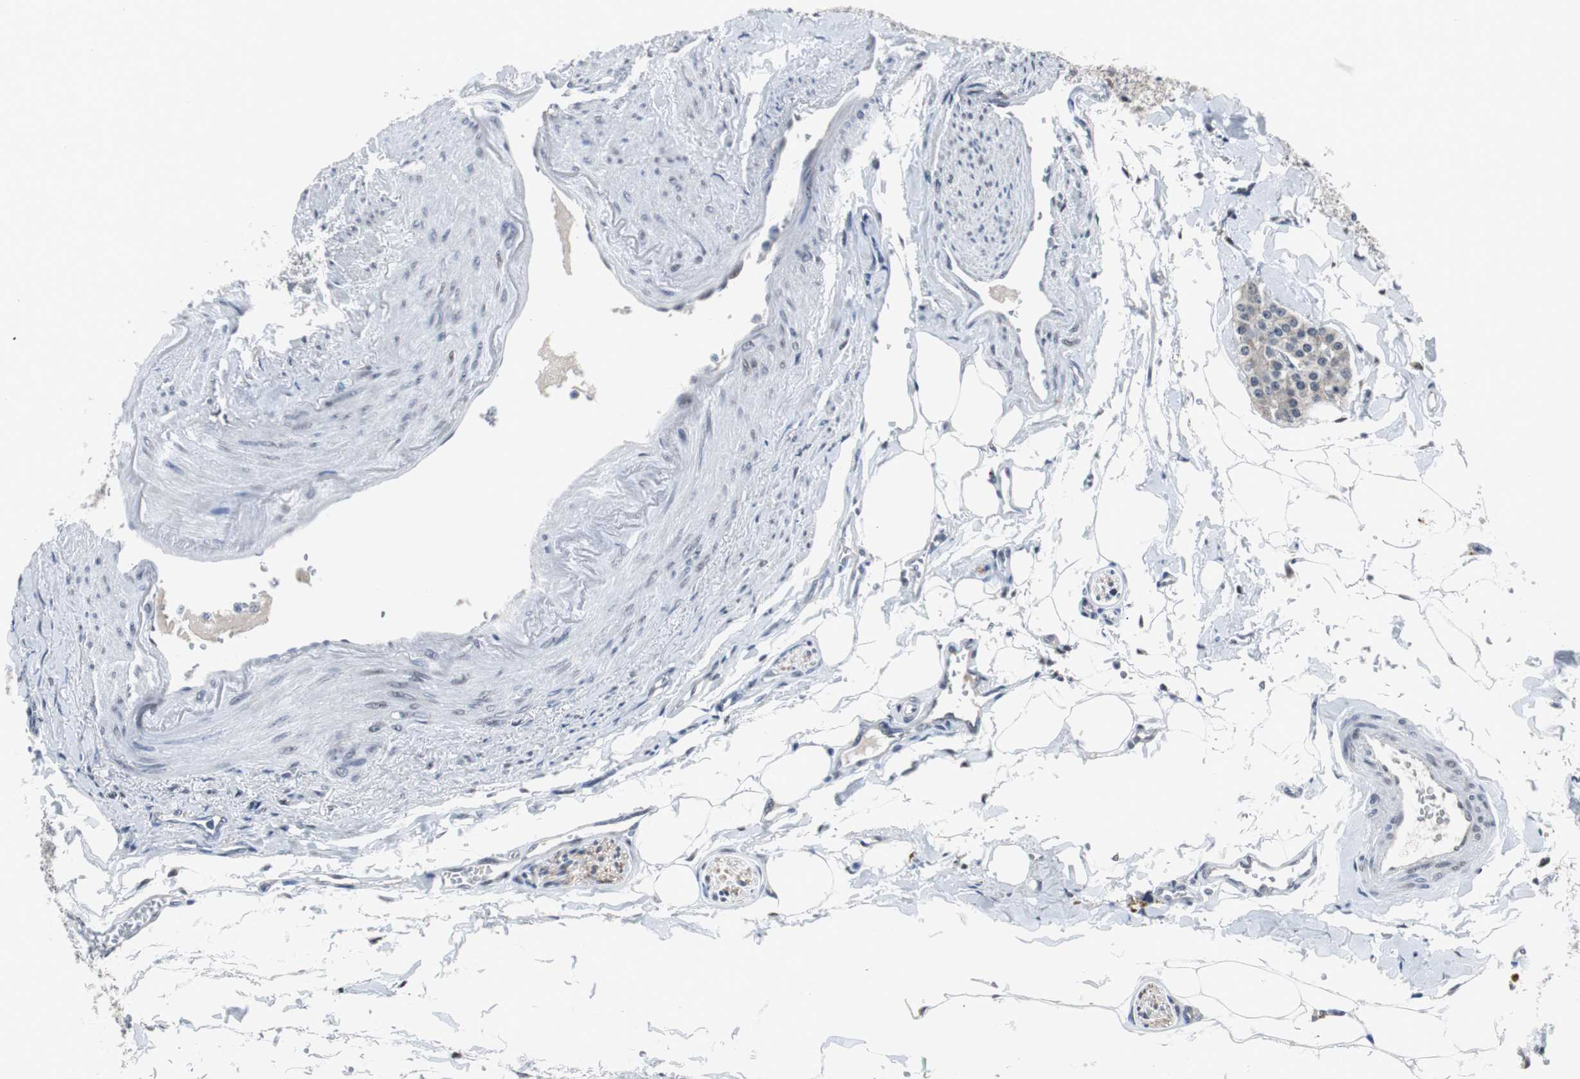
{"staining": {"intensity": "weak", "quantity": "25%-75%", "location": "cytoplasmic/membranous"}, "tissue": "carcinoid", "cell_type": "Tumor cells", "image_type": "cancer", "snomed": [{"axis": "morphology", "description": "Carcinoid, malignant, NOS"}, {"axis": "topography", "description": "Colon"}], "caption": "The histopathology image displays a brown stain indicating the presence of a protein in the cytoplasmic/membranous of tumor cells in carcinoid. (Stains: DAB in brown, nuclei in blue, Microscopy: brightfield microscopy at high magnification).", "gene": "ZHX2", "patient": {"sex": "female", "age": 61}}